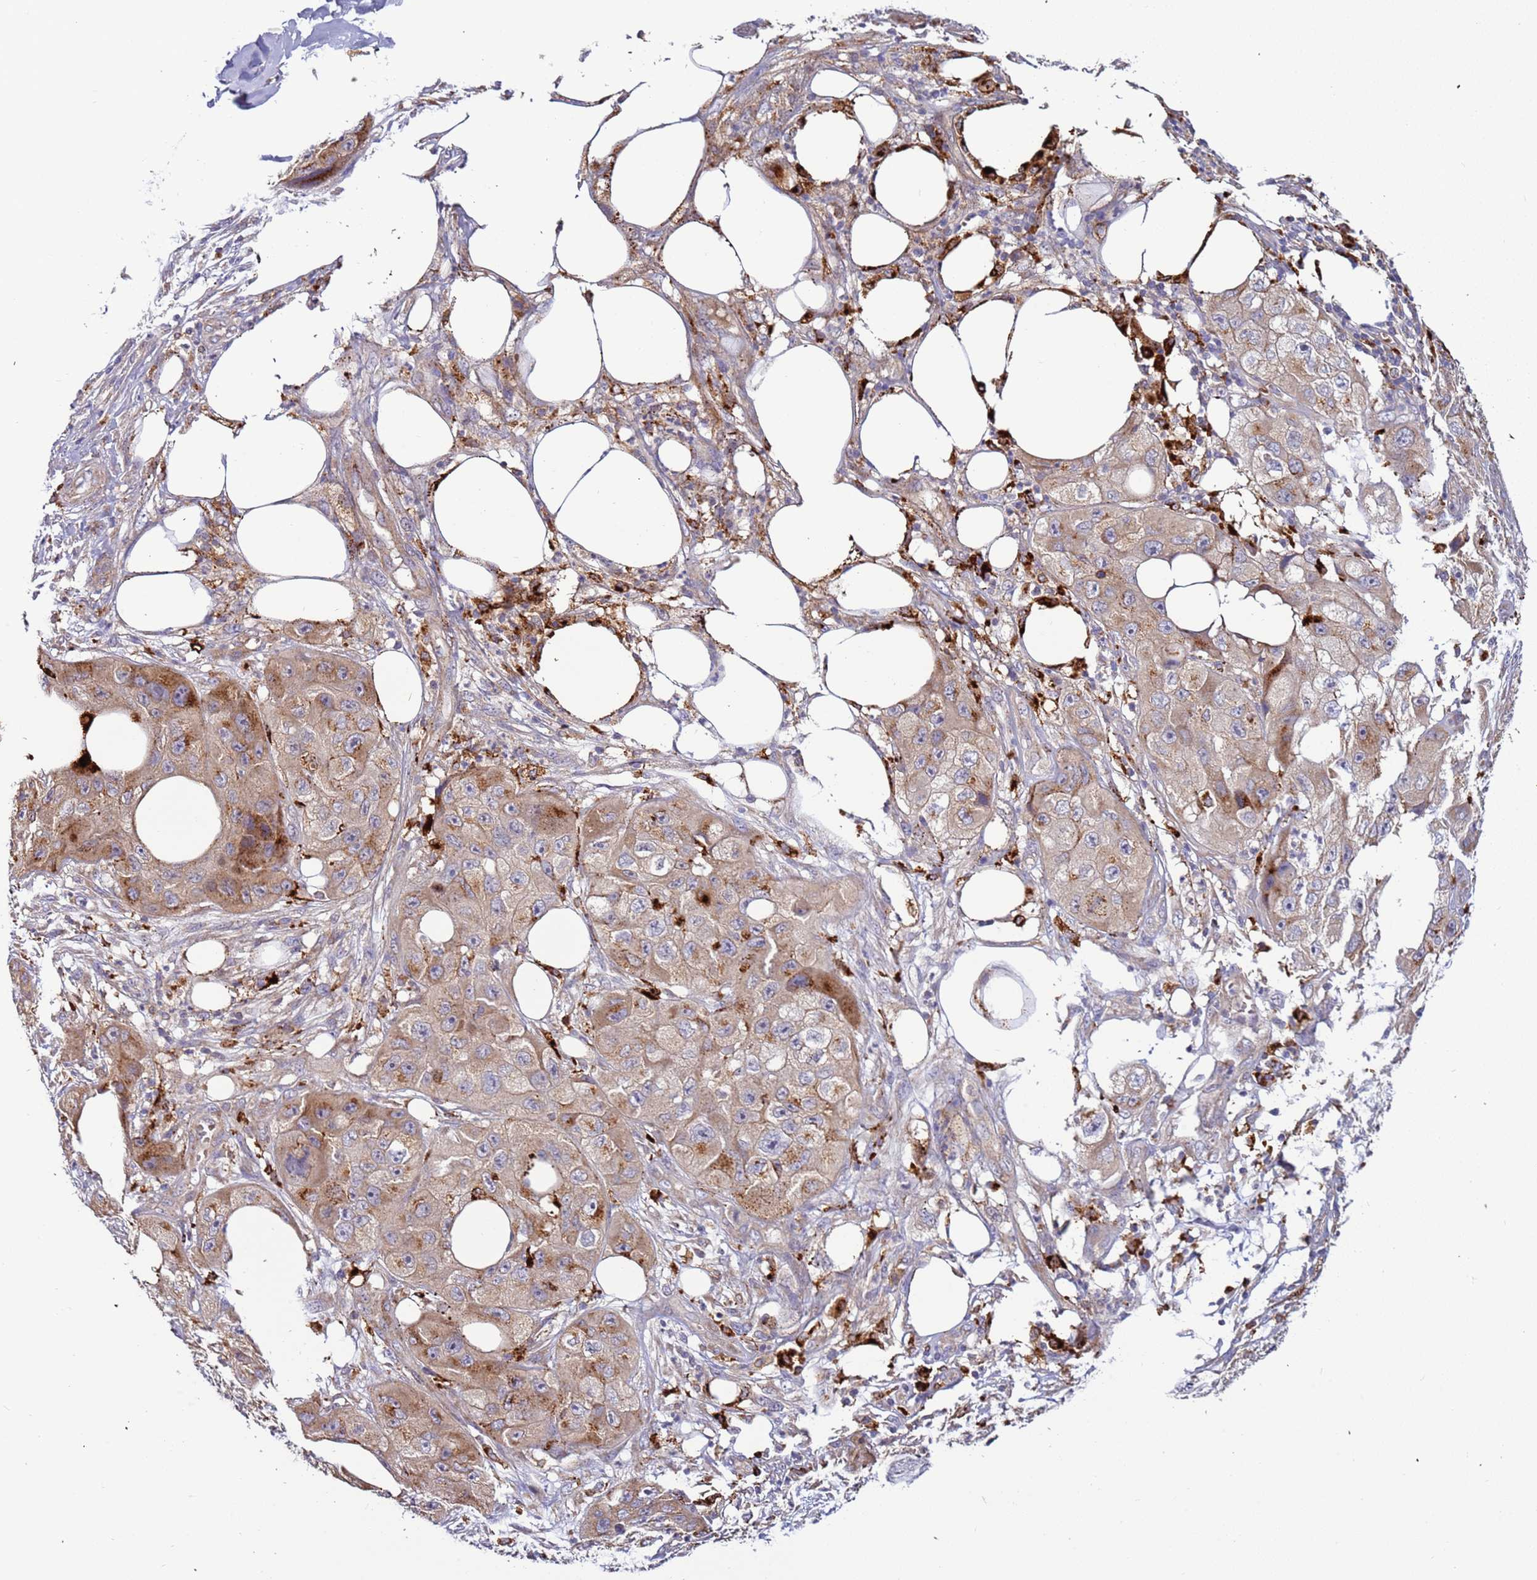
{"staining": {"intensity": "moderate", "quantity": ">75%", "location": "cytoplasmic/membranous"}, "tissue": "skin cancer", "cell_type": "Tumor cells", "image_type": "cancer", "snomed": [{"axis": "morphology", "description": "Squamous cell carcinoma, NOS"}, {"axis": "topography", "description": "Skin"}, {"axis": "topography", "description": "Subcutis"}], "caption": "Skin cancer (squamous cell carcinoma) stained with a brown dye shows moderate cytoplasmic/membranous positive expression in approximately >75% of tumor cells.", "gene": "VPS36", "patient": {"sex": "male", "age": 73}}